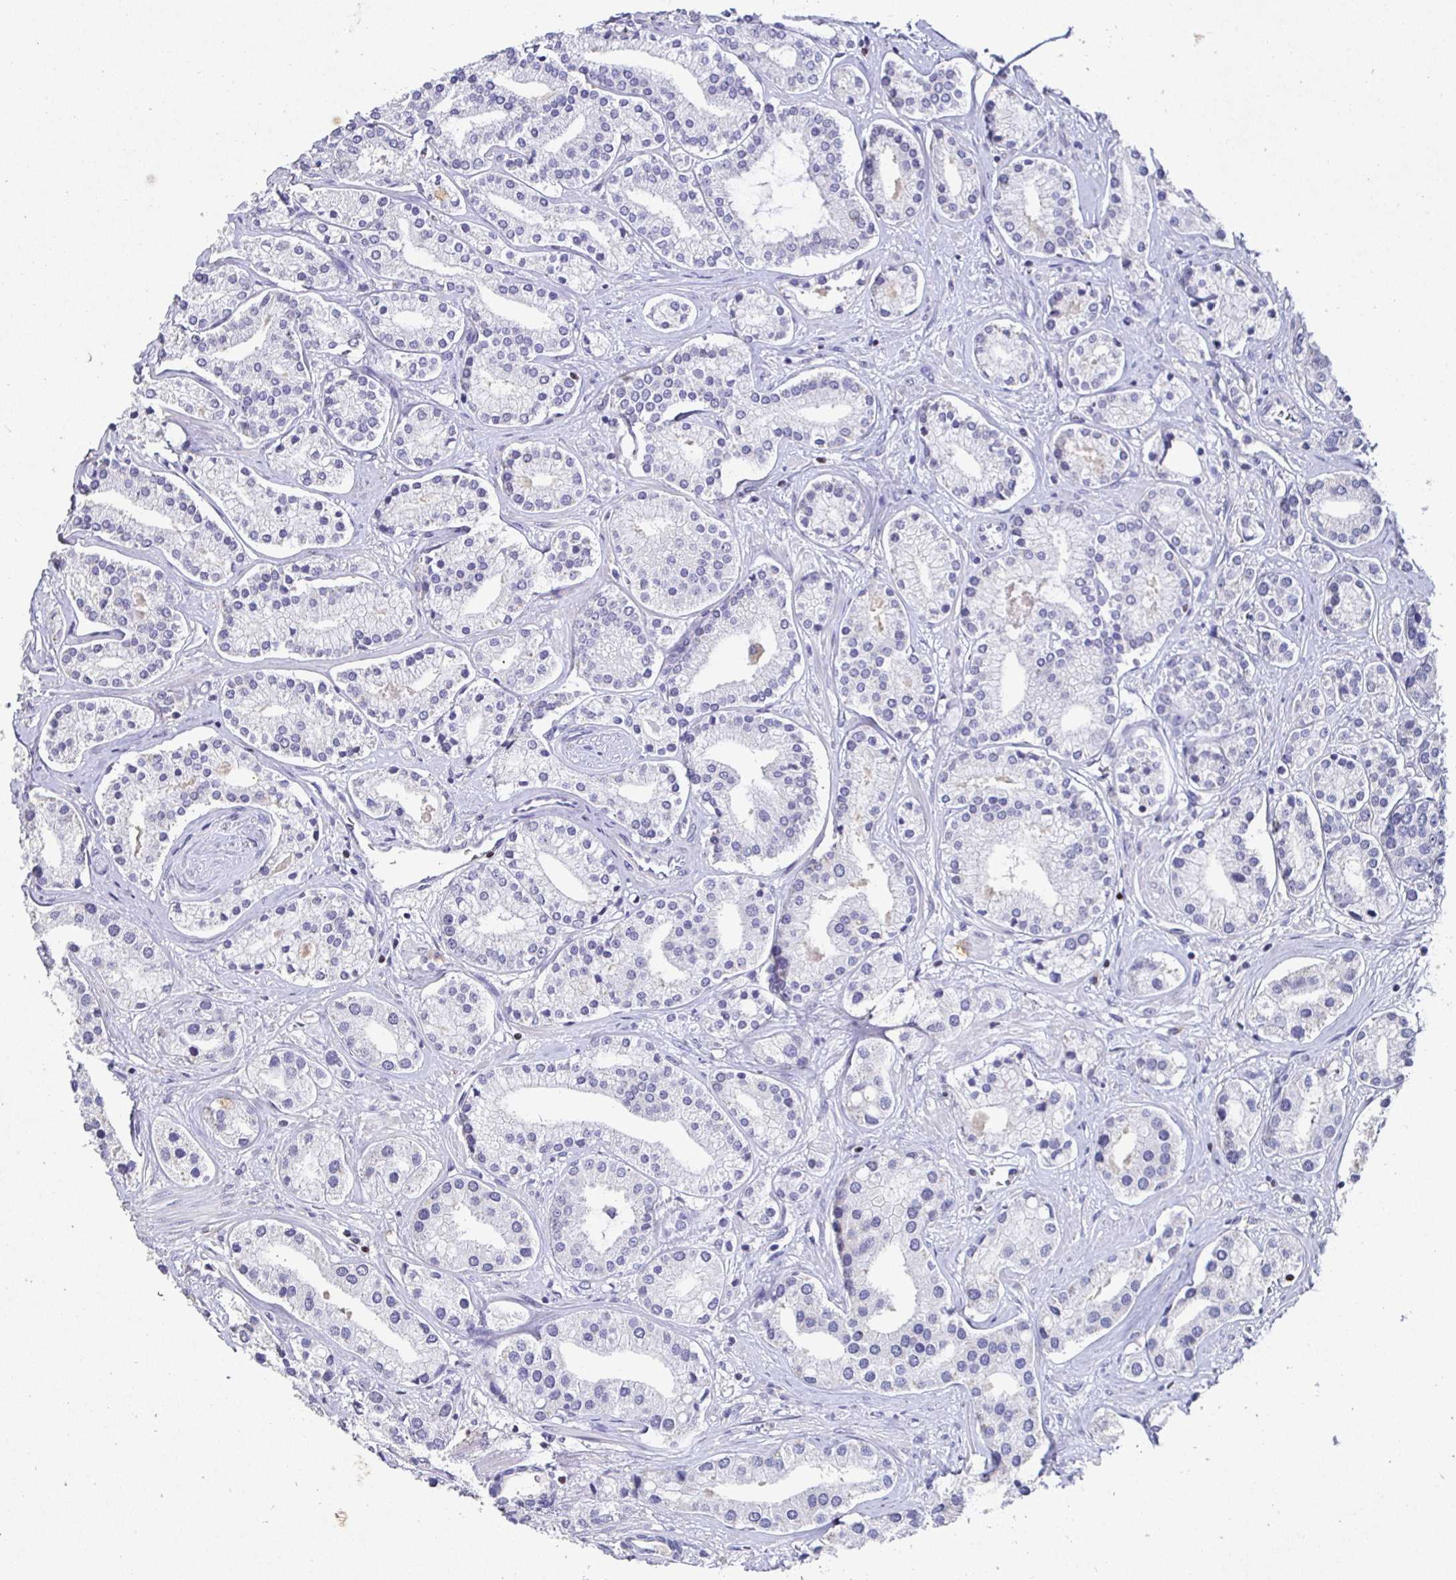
{"staining": {"intensity": "negative", "quantity": "none", "location": "none"}, "tissue": "prostate cancer", "cell_type": "Tumor cells", "image_type": "cancer", "snomed": [{"axis": "morphology", "description": "Adenocarcinoma, High grade"}, {"axis": "topography", "description": "Prostate"}], "caption": "This micrograph is of prostate cancer (high-grade adenocarcinoma) stained with immunohistochemistry (IHC) to label a protein in brown with the nuclei are counter-stained blue. There is no positivity in tumor cells.", "gene": "SATB1", "patient": {"sex": "male", "age": 58}}